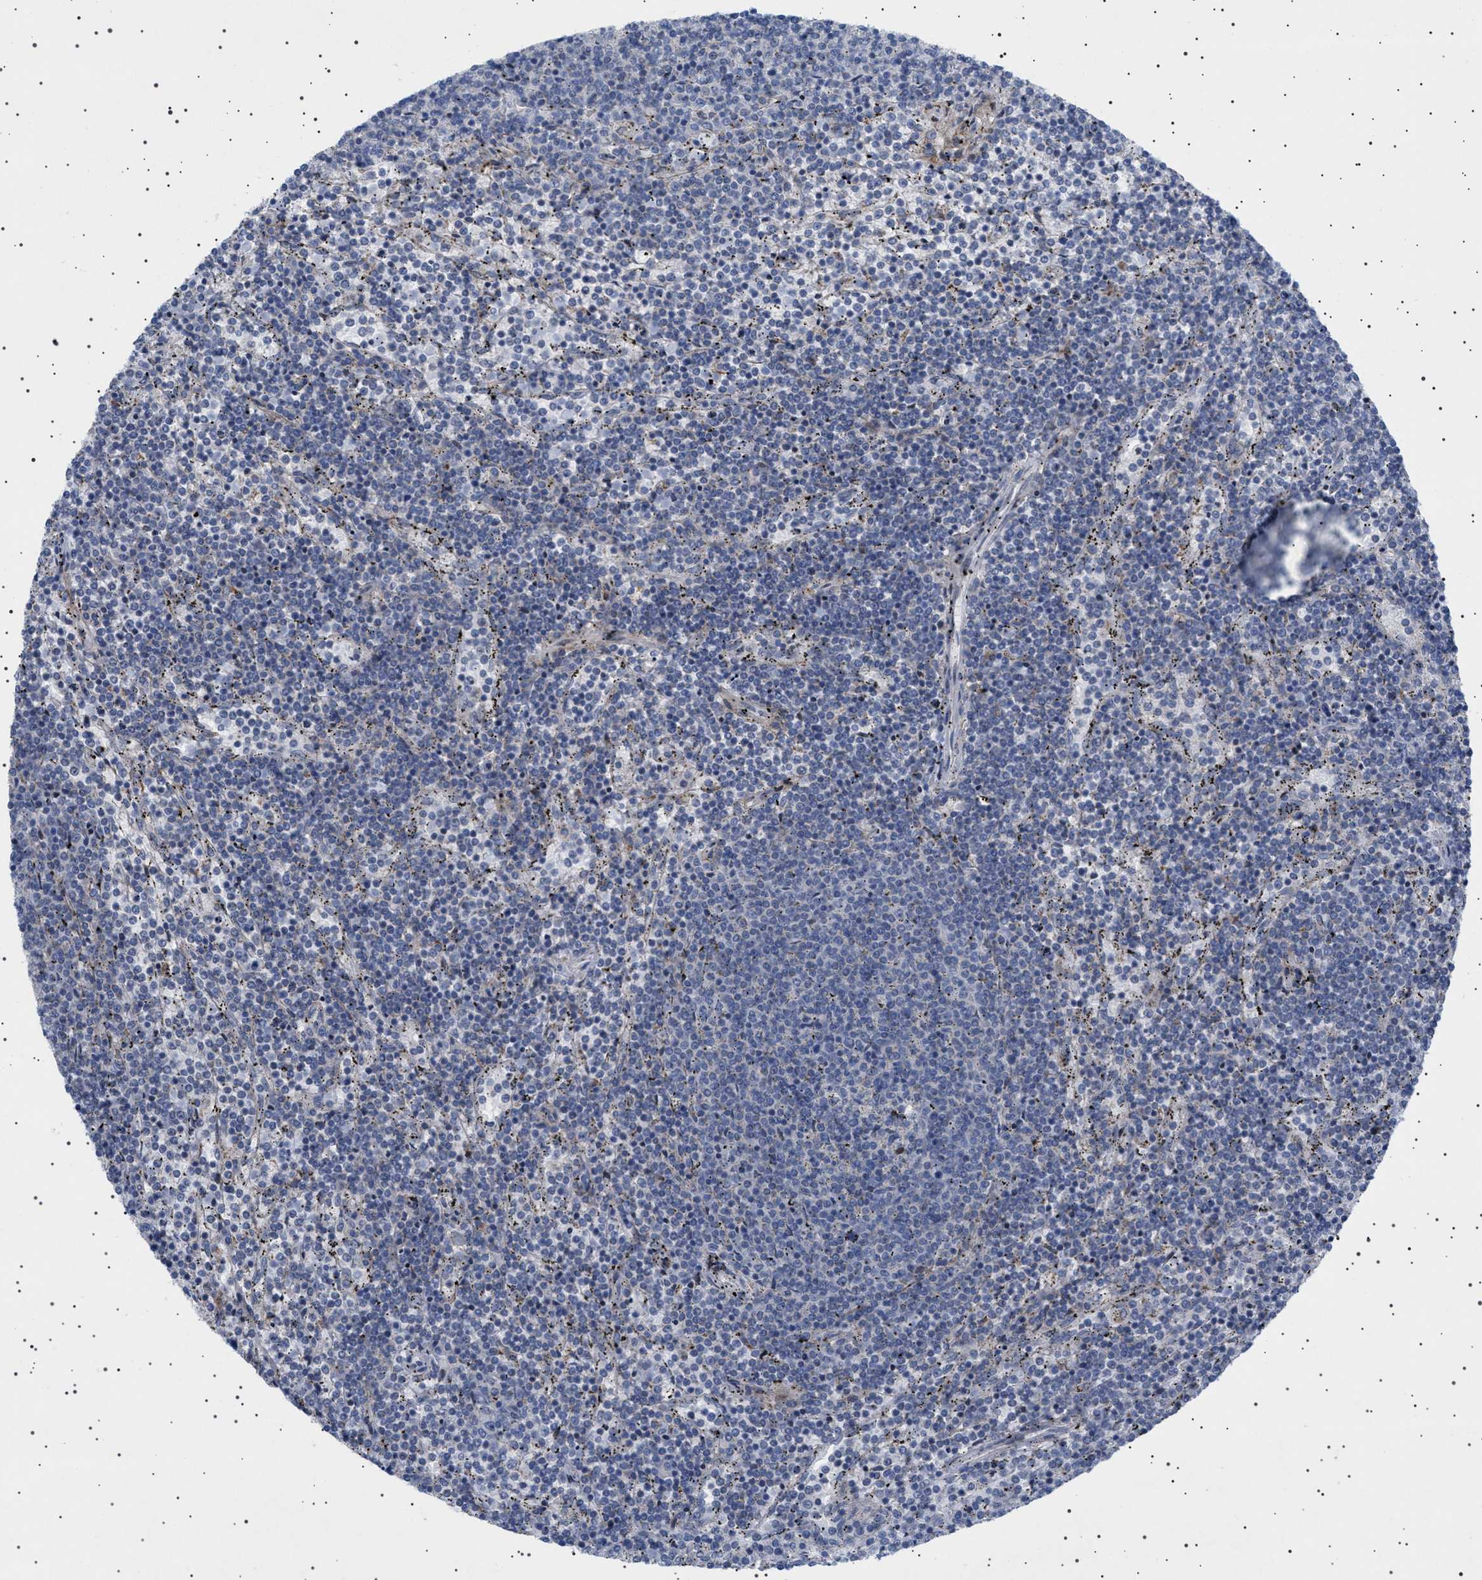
{"staining": {"intensity": "negative", "quantity": "none", "location": "none"}, "tissue": "lymphoma", "cell_type": "Tumor cells", "image_type": "cancer", "snomed": [{"axis": "morphology", "description": "Malignant lymphoma, non-Hodgkin's type, Low grade"}, {"axis": "topography", "description": "Spleen"}], "caption": "Tumor cells show no significant staining in low-grade malignant lymphoma, non-Hodgkin's type. (Immunohistochemistry, brightfield microscopy, high magnification).", "gene": "HTR1A", "patient": {"sex": "female", "age": 50}}